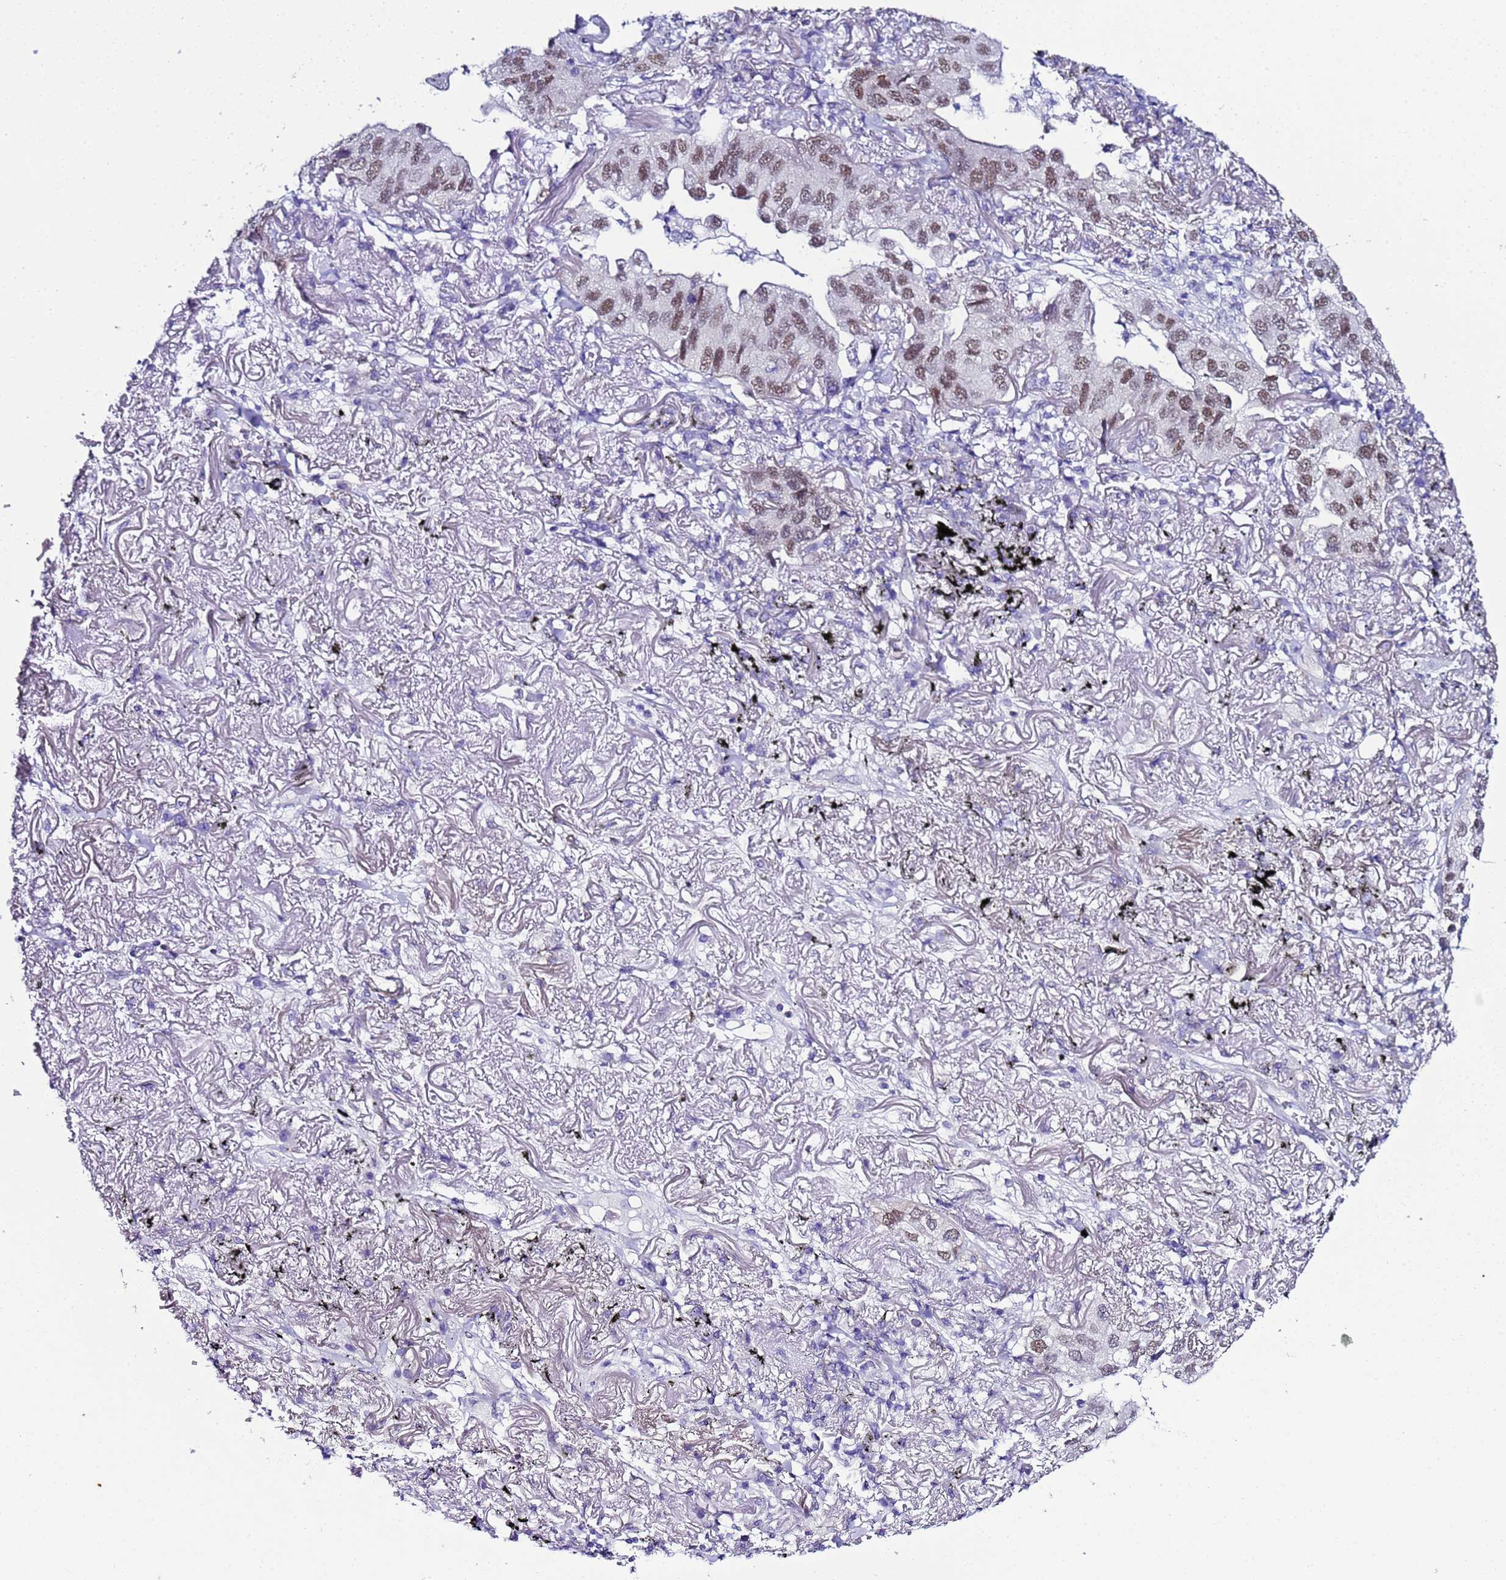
{"staining": {"intensity": "moderate", "quantity": "25%-75%", "location": "nuclear"}, "tissue": "lung cancer", "cell_type": "Tumor cells", "image_type": "cancer", "snomed": [{"axis": "morphology", "description": "Adenocarcinoma, NOS"}, {"axis": "topography", "description": "Lung"}], "caption": "Lung cancer stained with a brown dye reveals moderate nuclear positive positivity in approximately 25%-75% of tumor cells.", "gene": "BCL7A", "patient": {"sex": "male", "age": 65}}